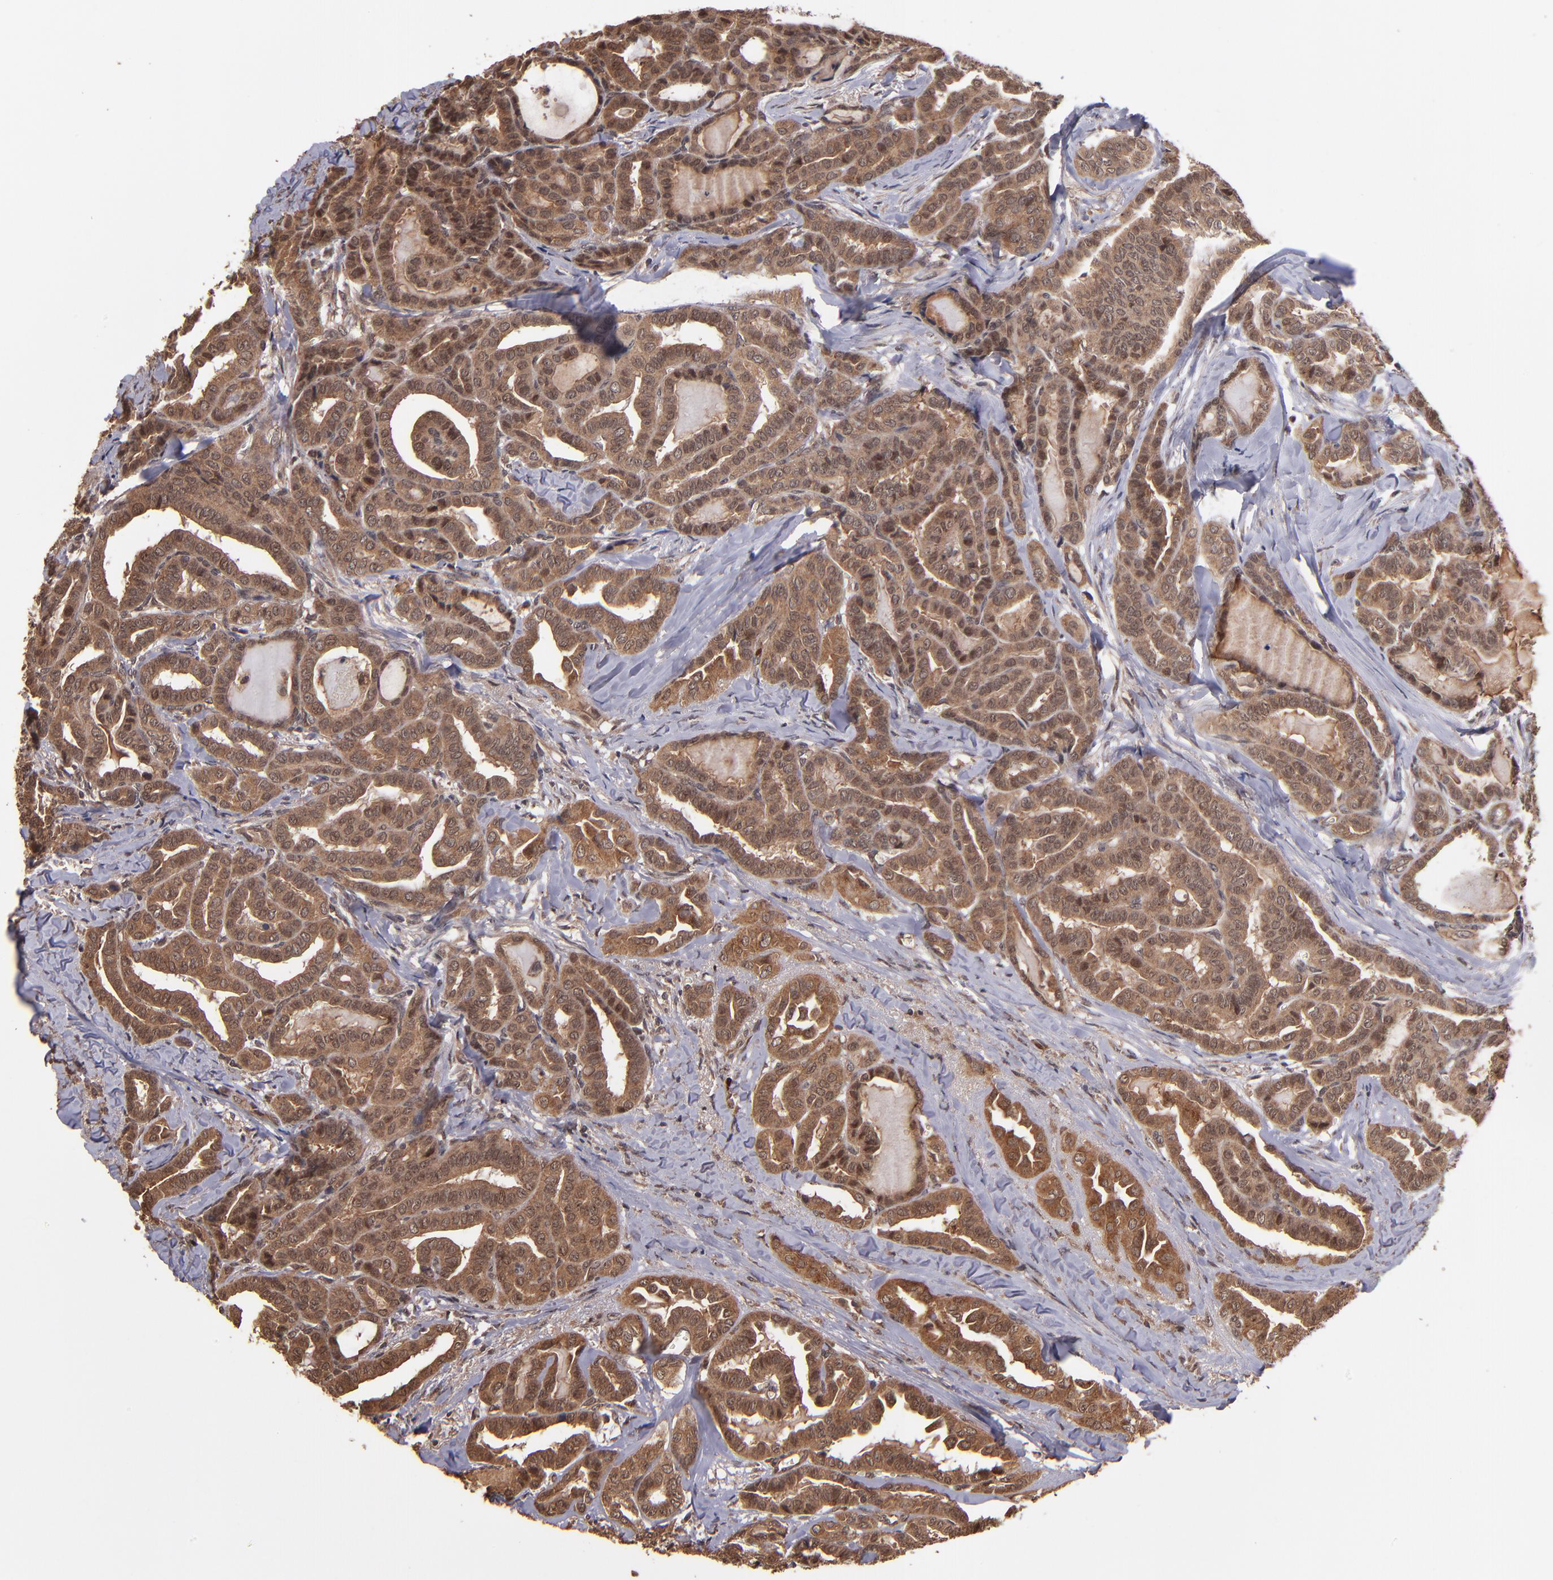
{"staining": {"intensity": "strong", "quantity": ">75%", "location": "cytoplasmic/membranous"}, "tissue": "thyroid cancer", "cell_type": "Tumor cells", "image_type": "cancer", "snomed": [{"axis": "morphology", "description": "Carcinoma, NOS"}, {"axis": "topography", "description": "Thyroid gland"}], "caption": "Thyroid carcinoma was stained to show a protein in brown. There is high levels of strong cytoplasmic/membranous expression in approximately >75% of tumor cells.", "gene": "NFE2L2", "patient": {"sex": "female", "age": 91}}